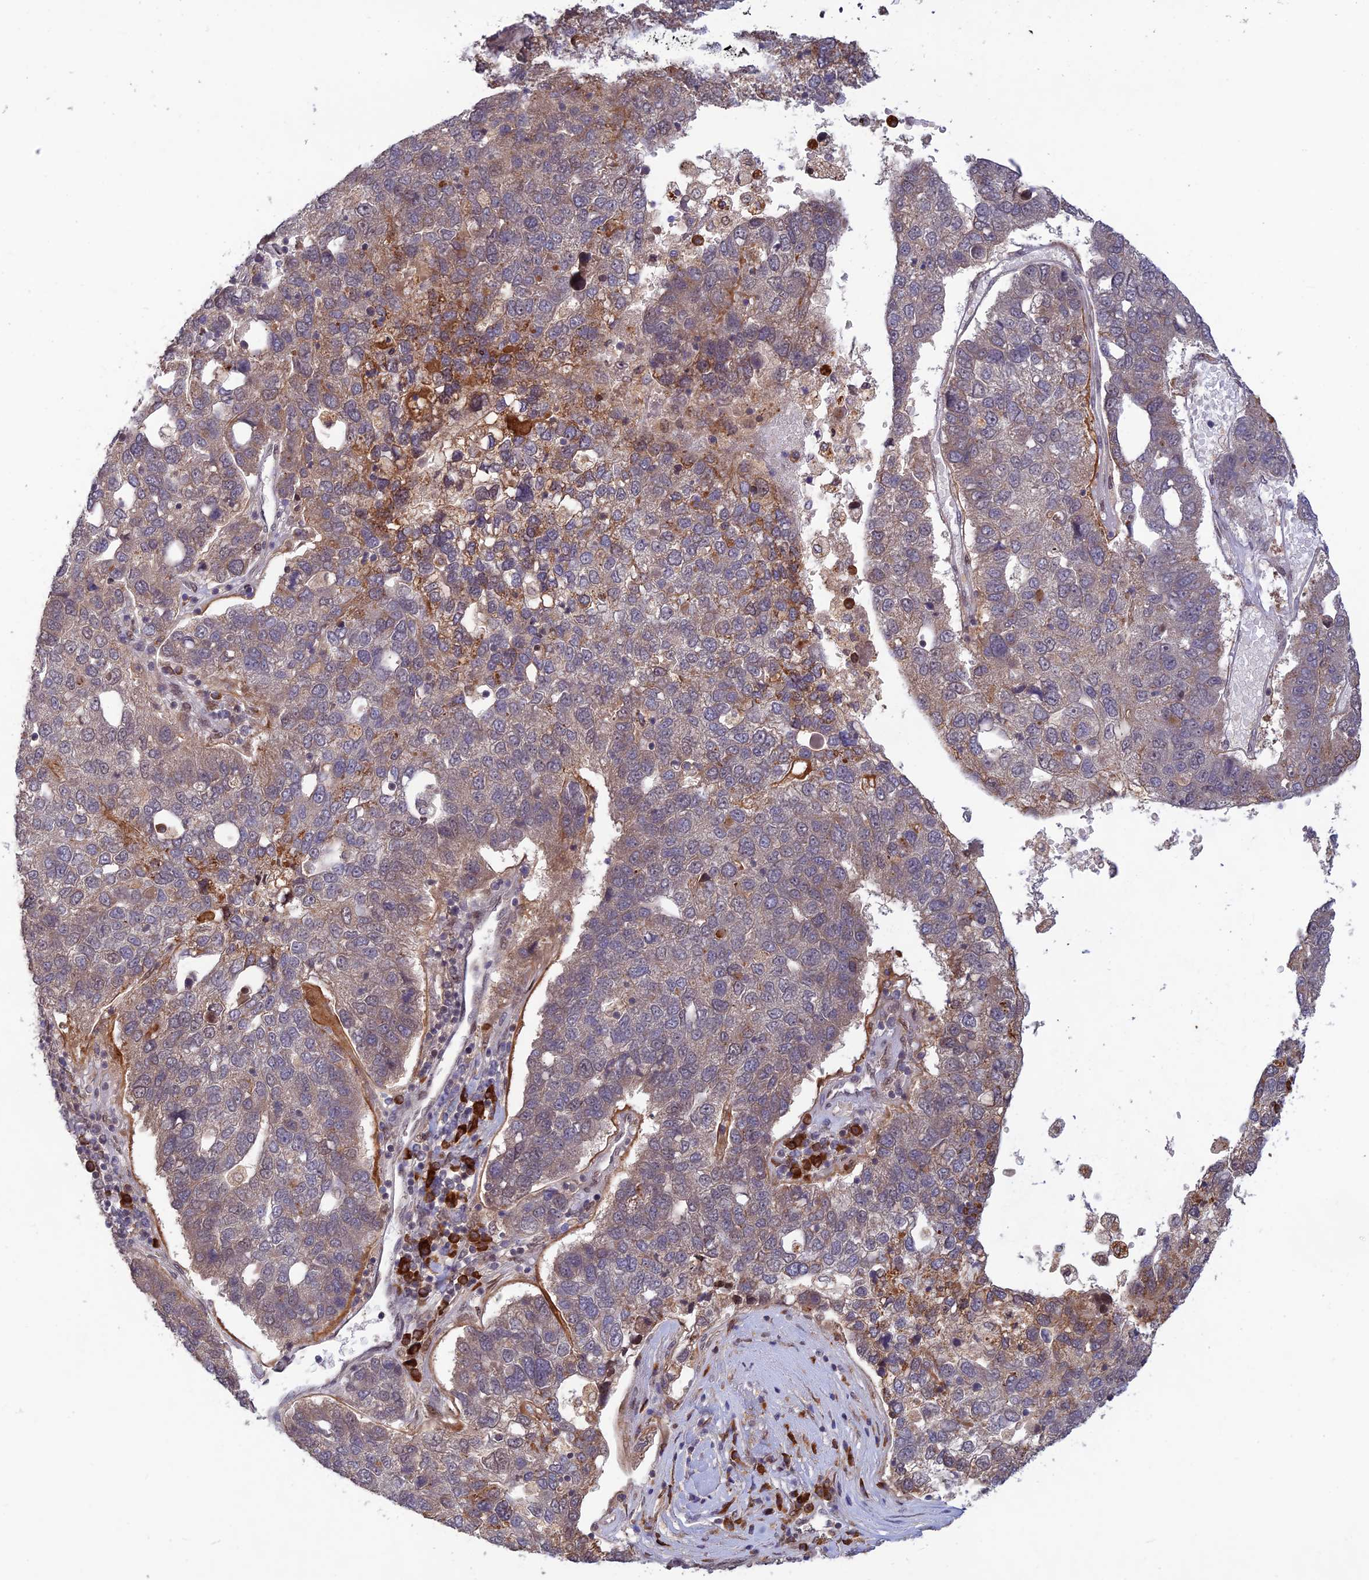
{"staining": {"intensity": "weak", "quantity": "25%-75%", "location": "nuclear"}, "tissue": "pancreatic cancer", "cell_type": "Tumor cells", "image_type": "cancer", "snomed": [{"axis": "morphology", "description": "Adenocarcinoma, NOS"}, {"axis": "topography", "description": "Pancreas"}], "caption": "A low amount of weak nuclear staining is identified in approximately 25%-75% of tumor cells in pancreatic cancer tissue.", "gene": "ZNF565", "patient": {"sex": "female", "age": 61}}